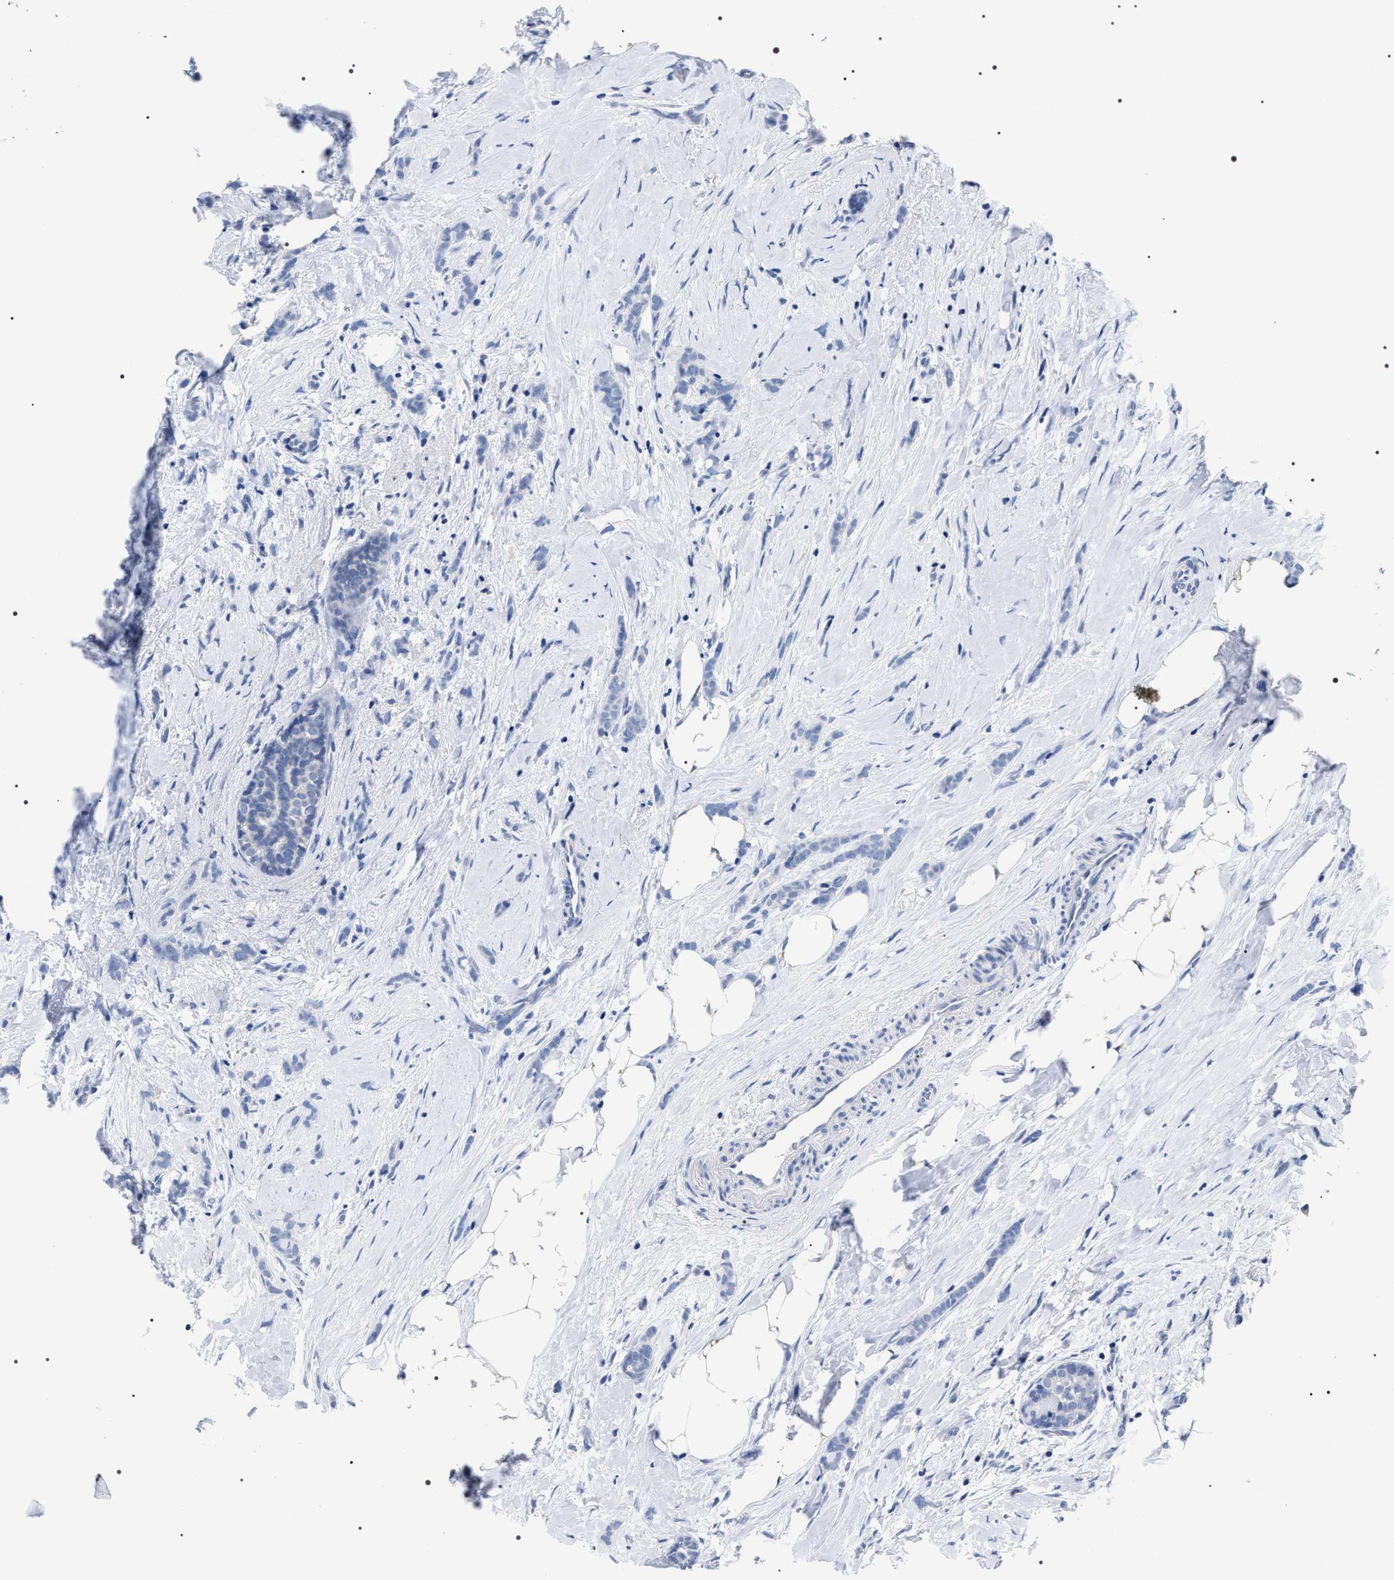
{"staining": {"intensity": "negative", "quantity": "none", "location": "none"}, "tissue": "breast cancer", "cell_type": "Tumor cells", "image_type": "cancer", "snomed": [{"axis": "morphology", "description": "Lobular carcinoma, in situ"}, {"axis": "morphology", "description": "Lobular carcinoma"}, {"axis": "topography", "description": "Breast"}], "caption": "An IHC image of lobular carcinoma in situ (breast) is shown. There is no staining in tumor cells of lobular carcinoma in situ (breast).", "gene": "ADH4", "patient": {"sex": "female", "age": 41}}